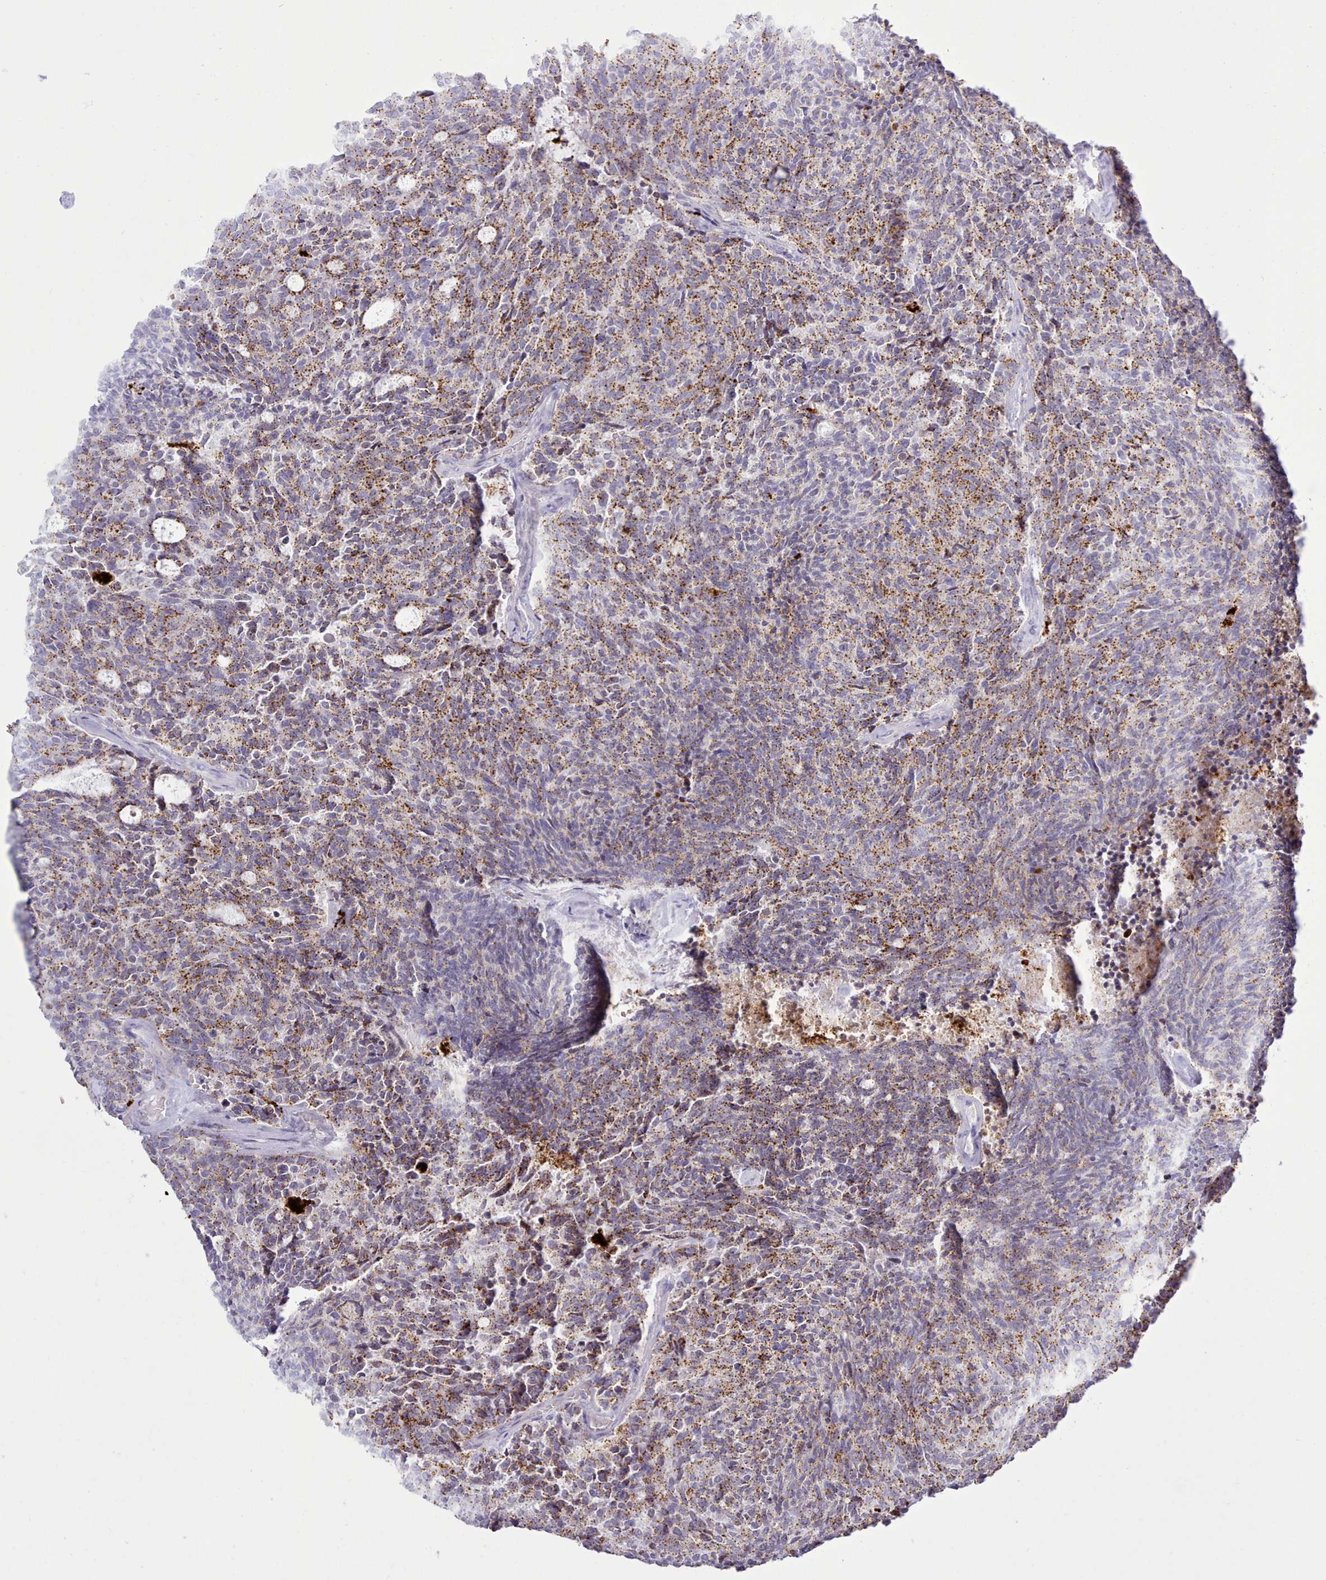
{"staining": {"intensity": "moderate", "quantity": ">75%", "location": "cytoplasmic/membranous"}, "tissue": "carcinoid", "cell_type": "Tumor cells", "image_type": "cancer", "snomed": [{"axis": "morphology", "description": "Carcinoid, malignant, NOS"}, {"axis": "topography", "description": "Pancreas"}], "caption": "DAB (3,3'-diaminobenzidine) immunohistochemical staining of human malignant carcinoid displays moderate cytoplasmic/membranous protein staining in about >75% of tumor cells. (DAB IHC with brightfield microscopy, high magnification).", "gene": "SRD5A1", "patient": {"sex": "female", "age": 54}}